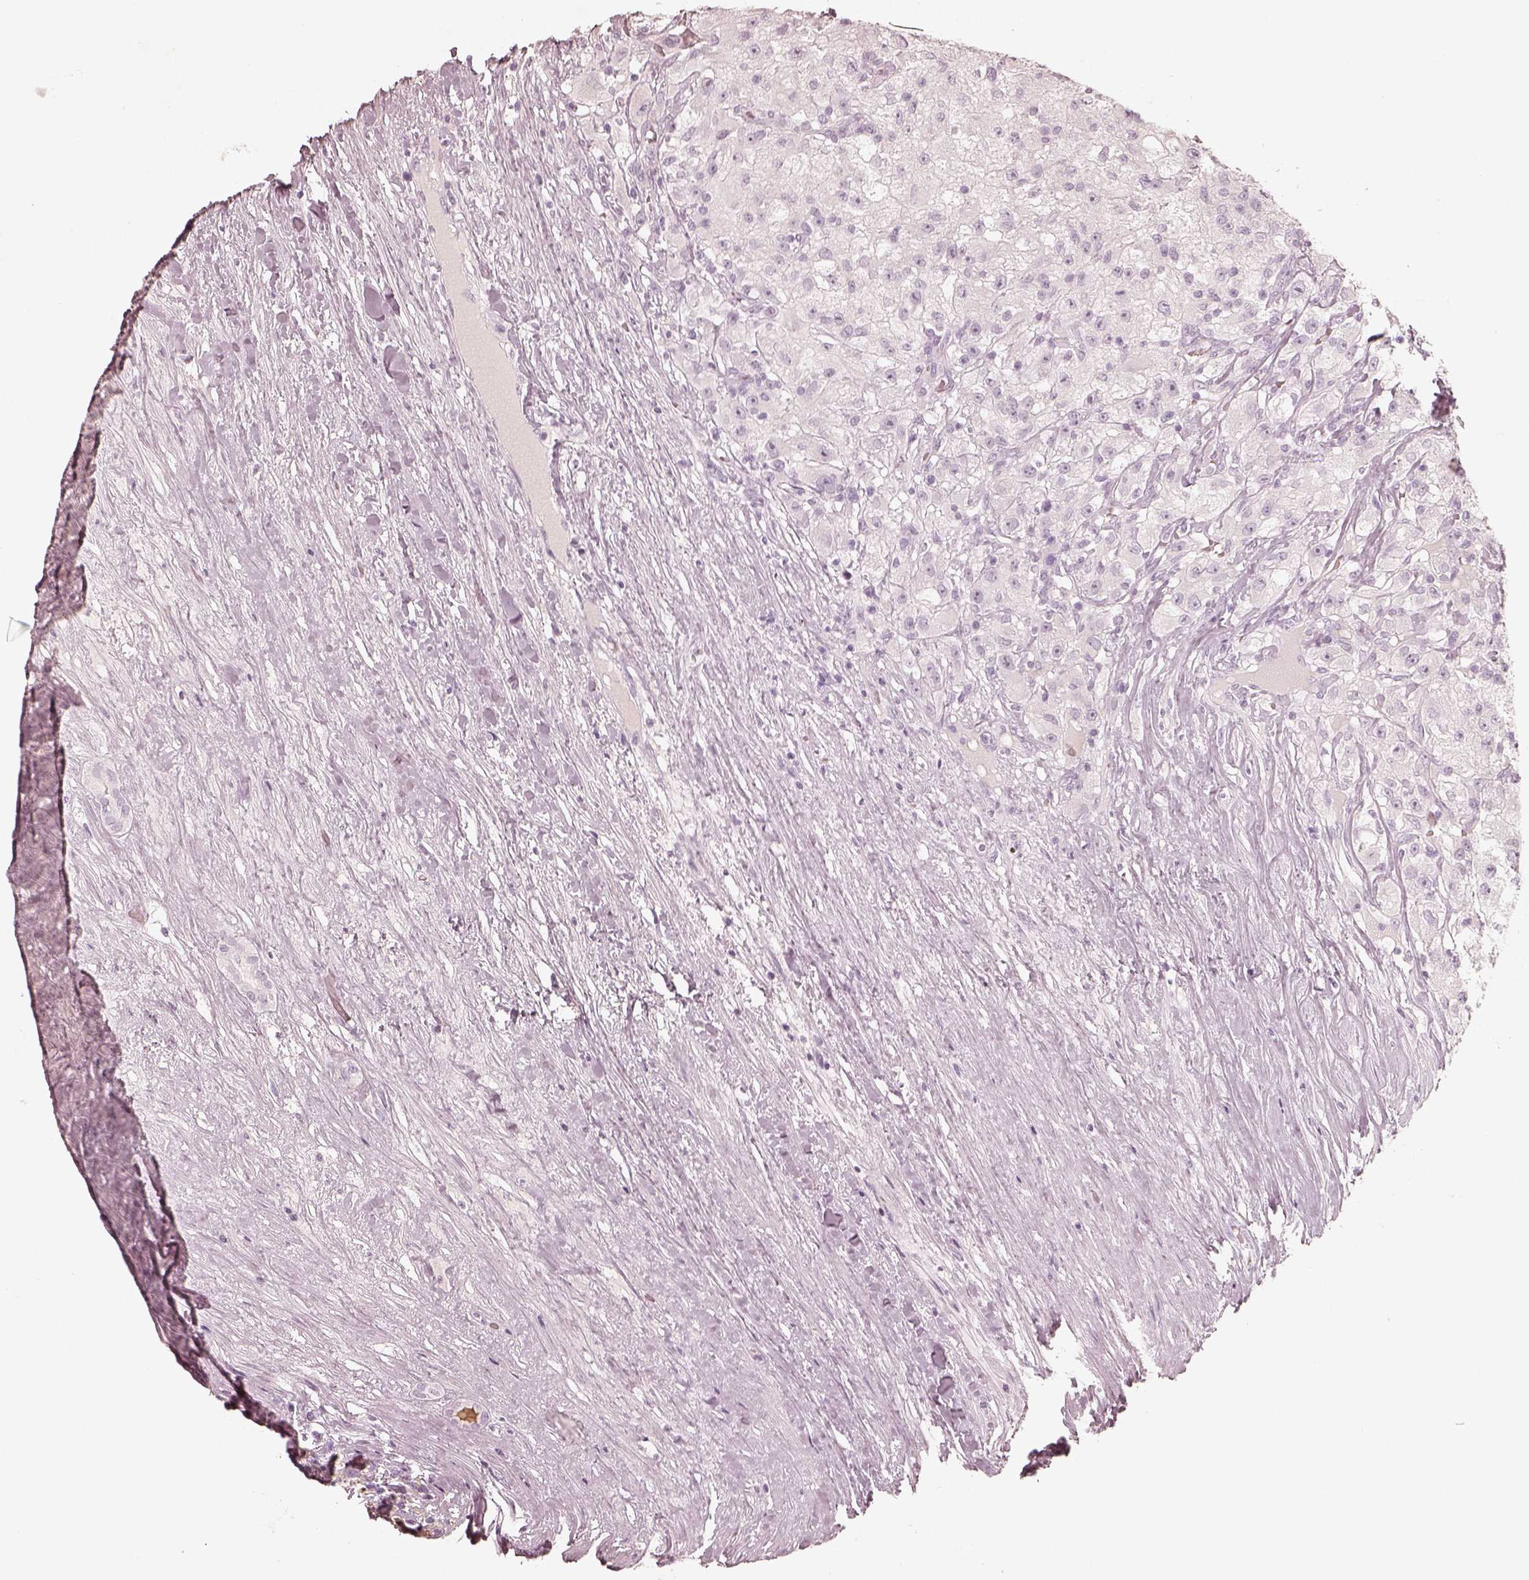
{"staining": {"intensity": "negative", "quantity": "none", "location": "none"}, "tissue": "renal cancer", "cell_type": "Tumor cells", "image_type": "cancer", "snomed": [{"axis": "morphology", "description": "Adenocarcinoma, NOS"}, {"axis": "topography", "description": "Kidney"}], "caption": "Immunohistochemistry of human adenocarcinoma (renal) displays no expression in tumor cells.", "gene": "KRT82", "patient": {"sex": "female", "age": 67}}